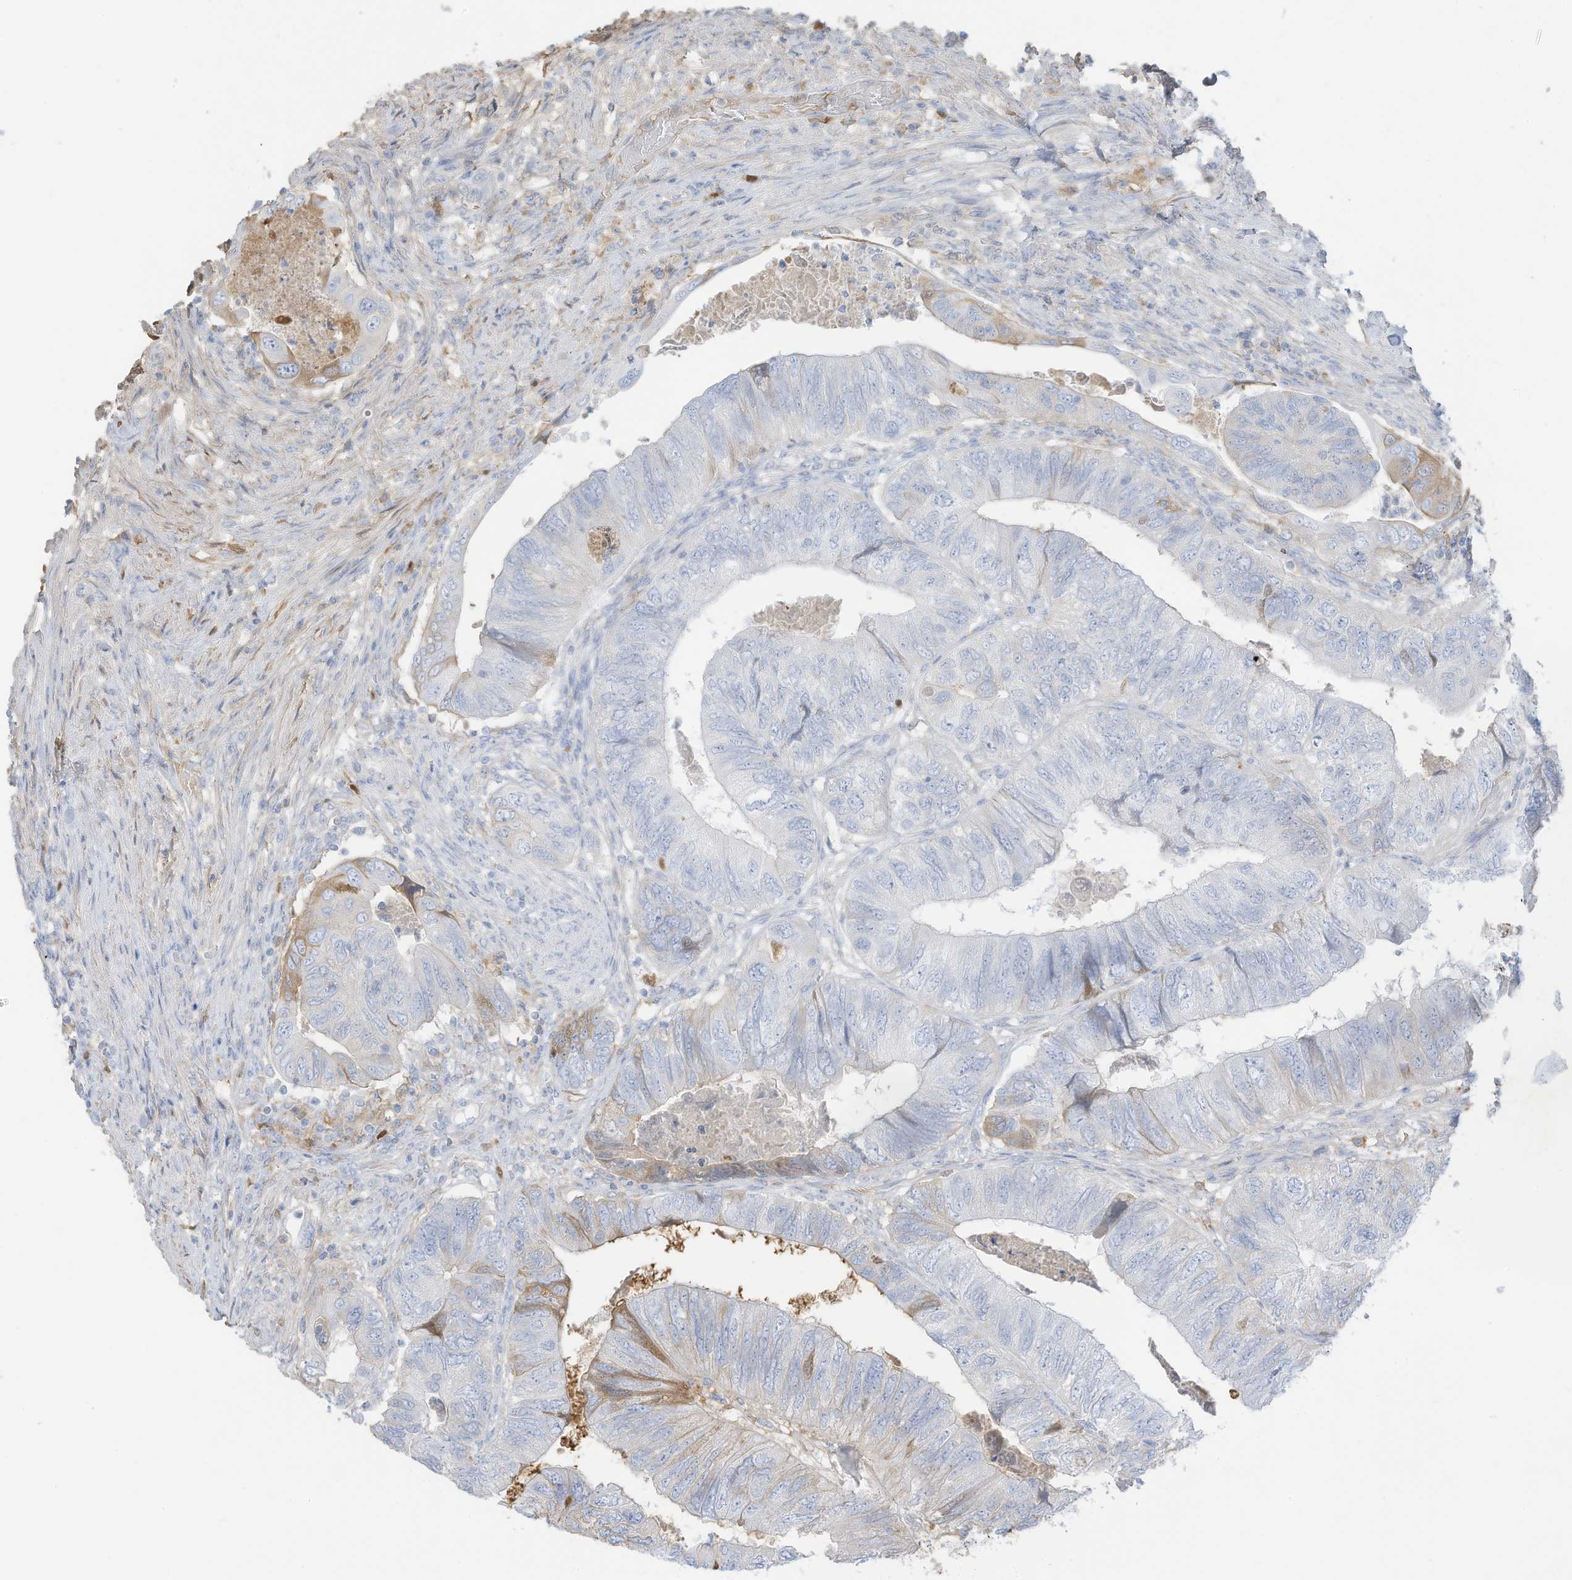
{"staining": {"intensity": "negative", "quantity": "none", "location": "none"}, "tissue": "colorectal cancer", "cell_type": "Tumor cells", "image_type": "cancer", "snomed": [{"axis": "morphology", "description": "Adenocarcinoma, NOS"}, {"axis": "topography", "description": "Rectum"}], "caption": "High magnification brightfield microscopy of colorectal cancer (adenocarcinoma) stained with DAB (brown) and counterstained with hematoxylin (blue): tumor cells show no significant positivity.", "gene": "HSD17B13", "patient": {"sex": "male", "age": 63}}